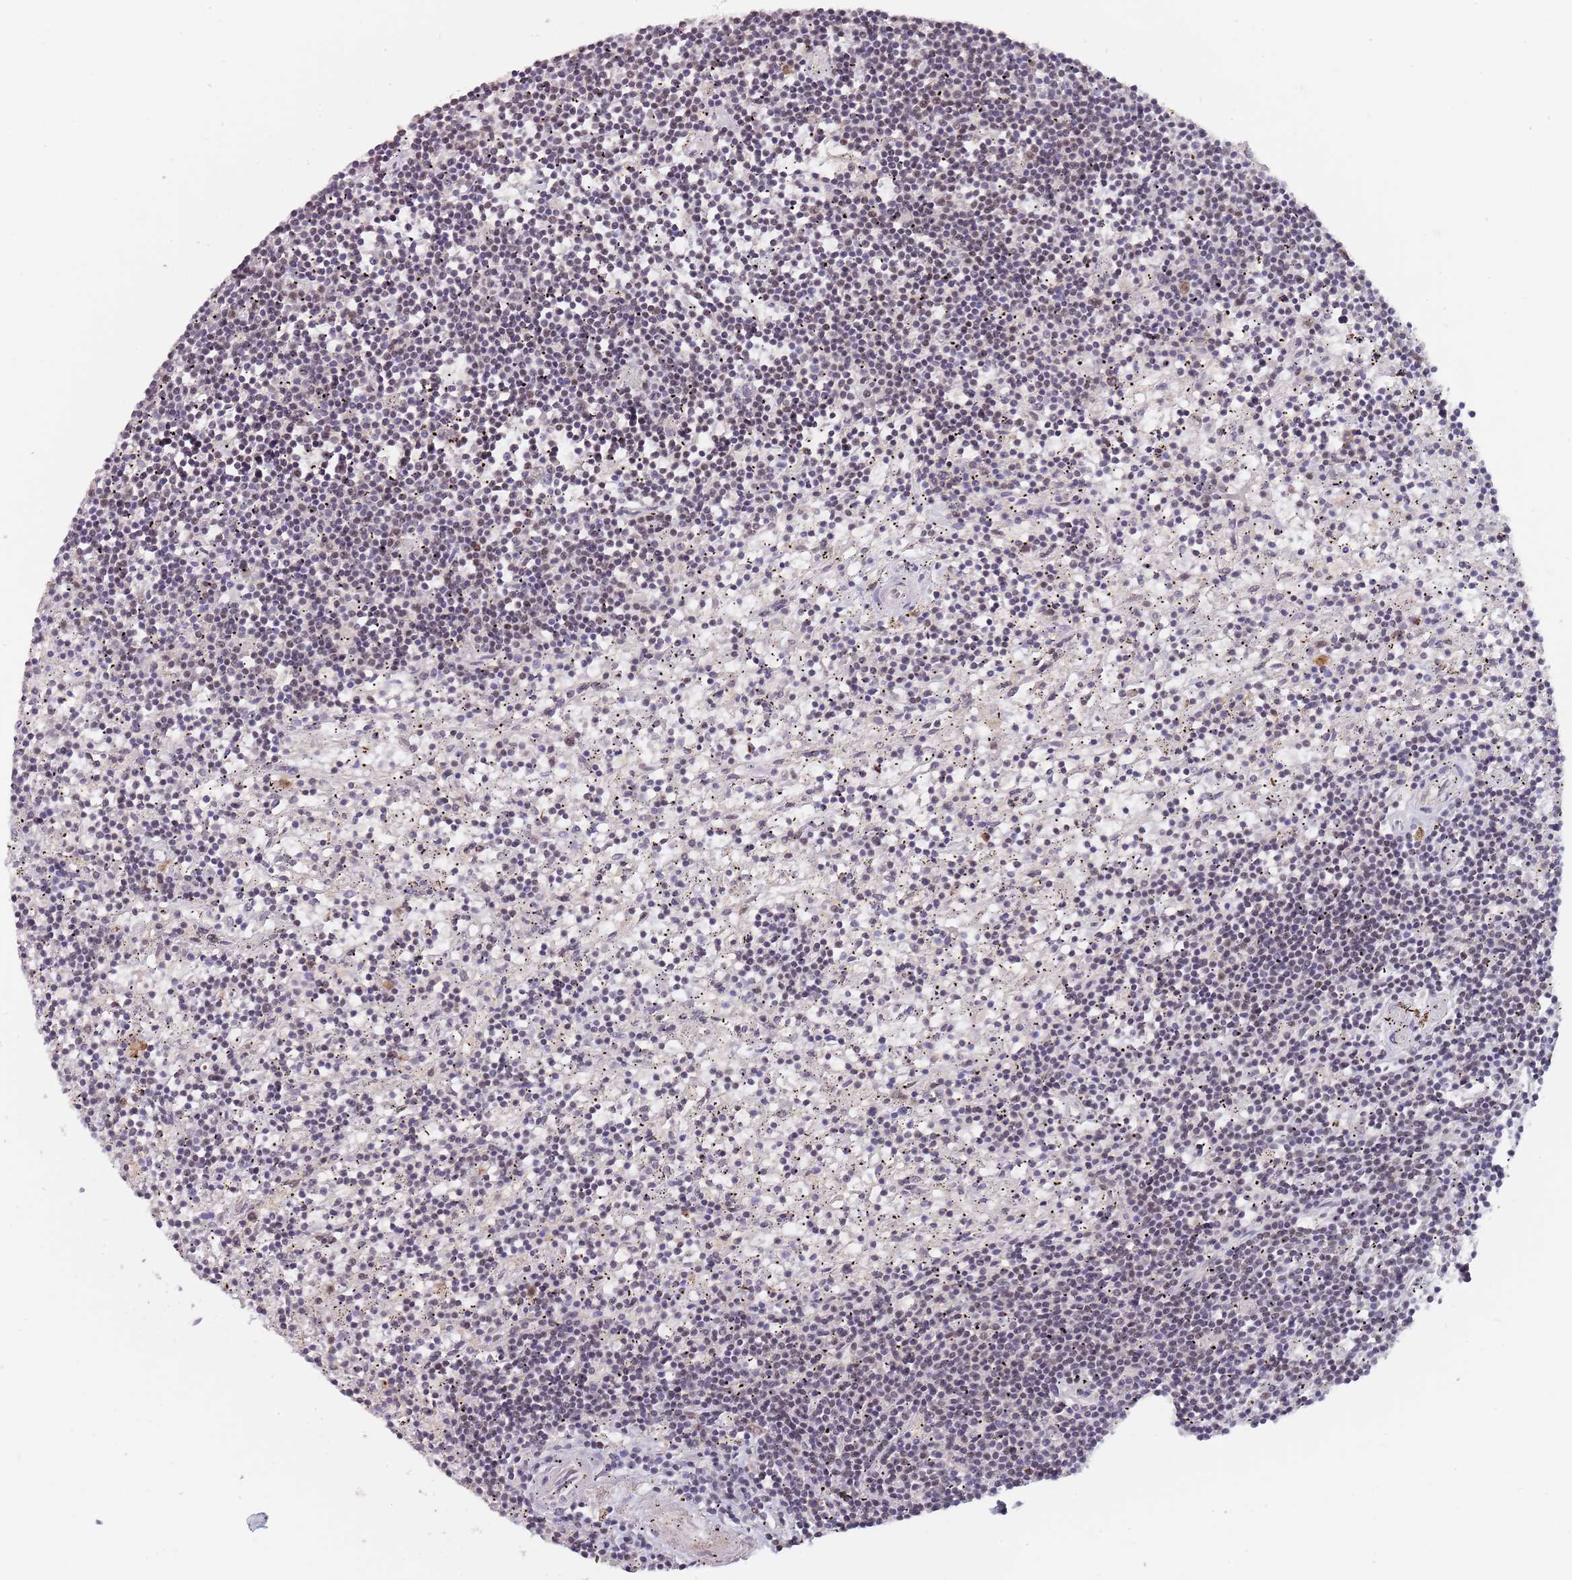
{"staining": {"intensity": "negative", "quantity": "none", "location": "none"}, "tissue": "lymphoma", "cell_type": "Tumor cells", "image_type": "cancer", "snomed": [{"axis": "morphology", "description": "Malignant lymphoma, non-Hodgkin's type, Low grade"}, {"axis": "topography", "description": "Spleen"}], "caption": "Malignant lymphoma, non-Hodgkin's type (low-grade) stained for a protein using immunohistochemistry demonstrates no positivity tumor cells.", "gene": "CIZ1", "patient": {"sex": "male", "age": 76}}